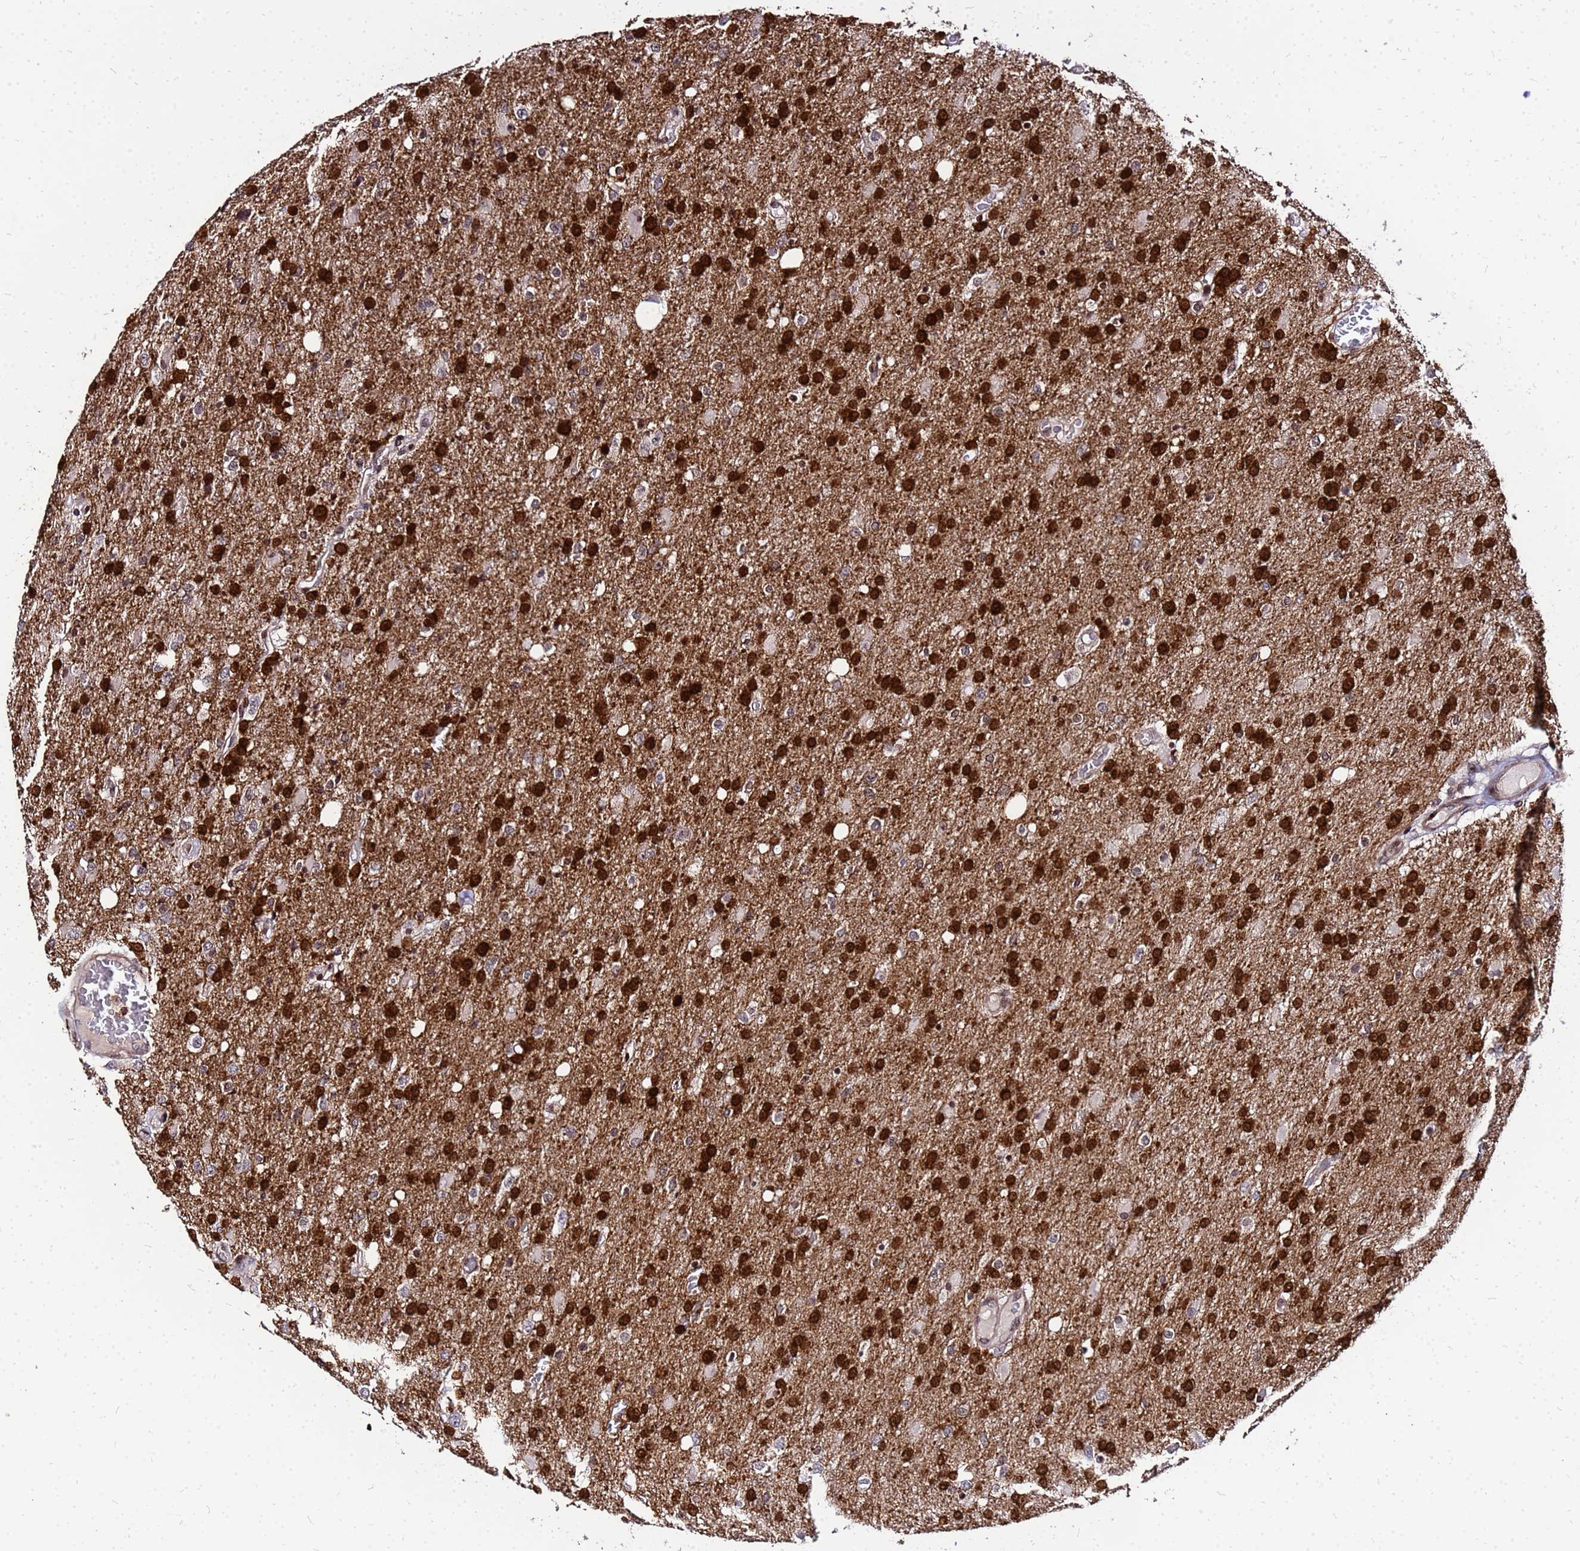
{"staining": {"intensity": "strong", "quantity": ">75%", "location": "cytoplasmic/membranous,nuclear"}, "tissue": "glioma", "cell_type": "Tumor cells", "image_type": "cancer", "snomed": [{"axis": "morphology", "description": "Glioma, malignant, High grade"}, {"axis": "topography", "description": "Brain"}], "caption": "Immunohistochemistry of malignant glioma (high-grade) demonstrates high levels of strong cytoplasmic/membranous and nuclear staining in approximately >75% of tumor cells.", "gene": "DBNDD2", "patient": {"sex": "female", "age": 74}}